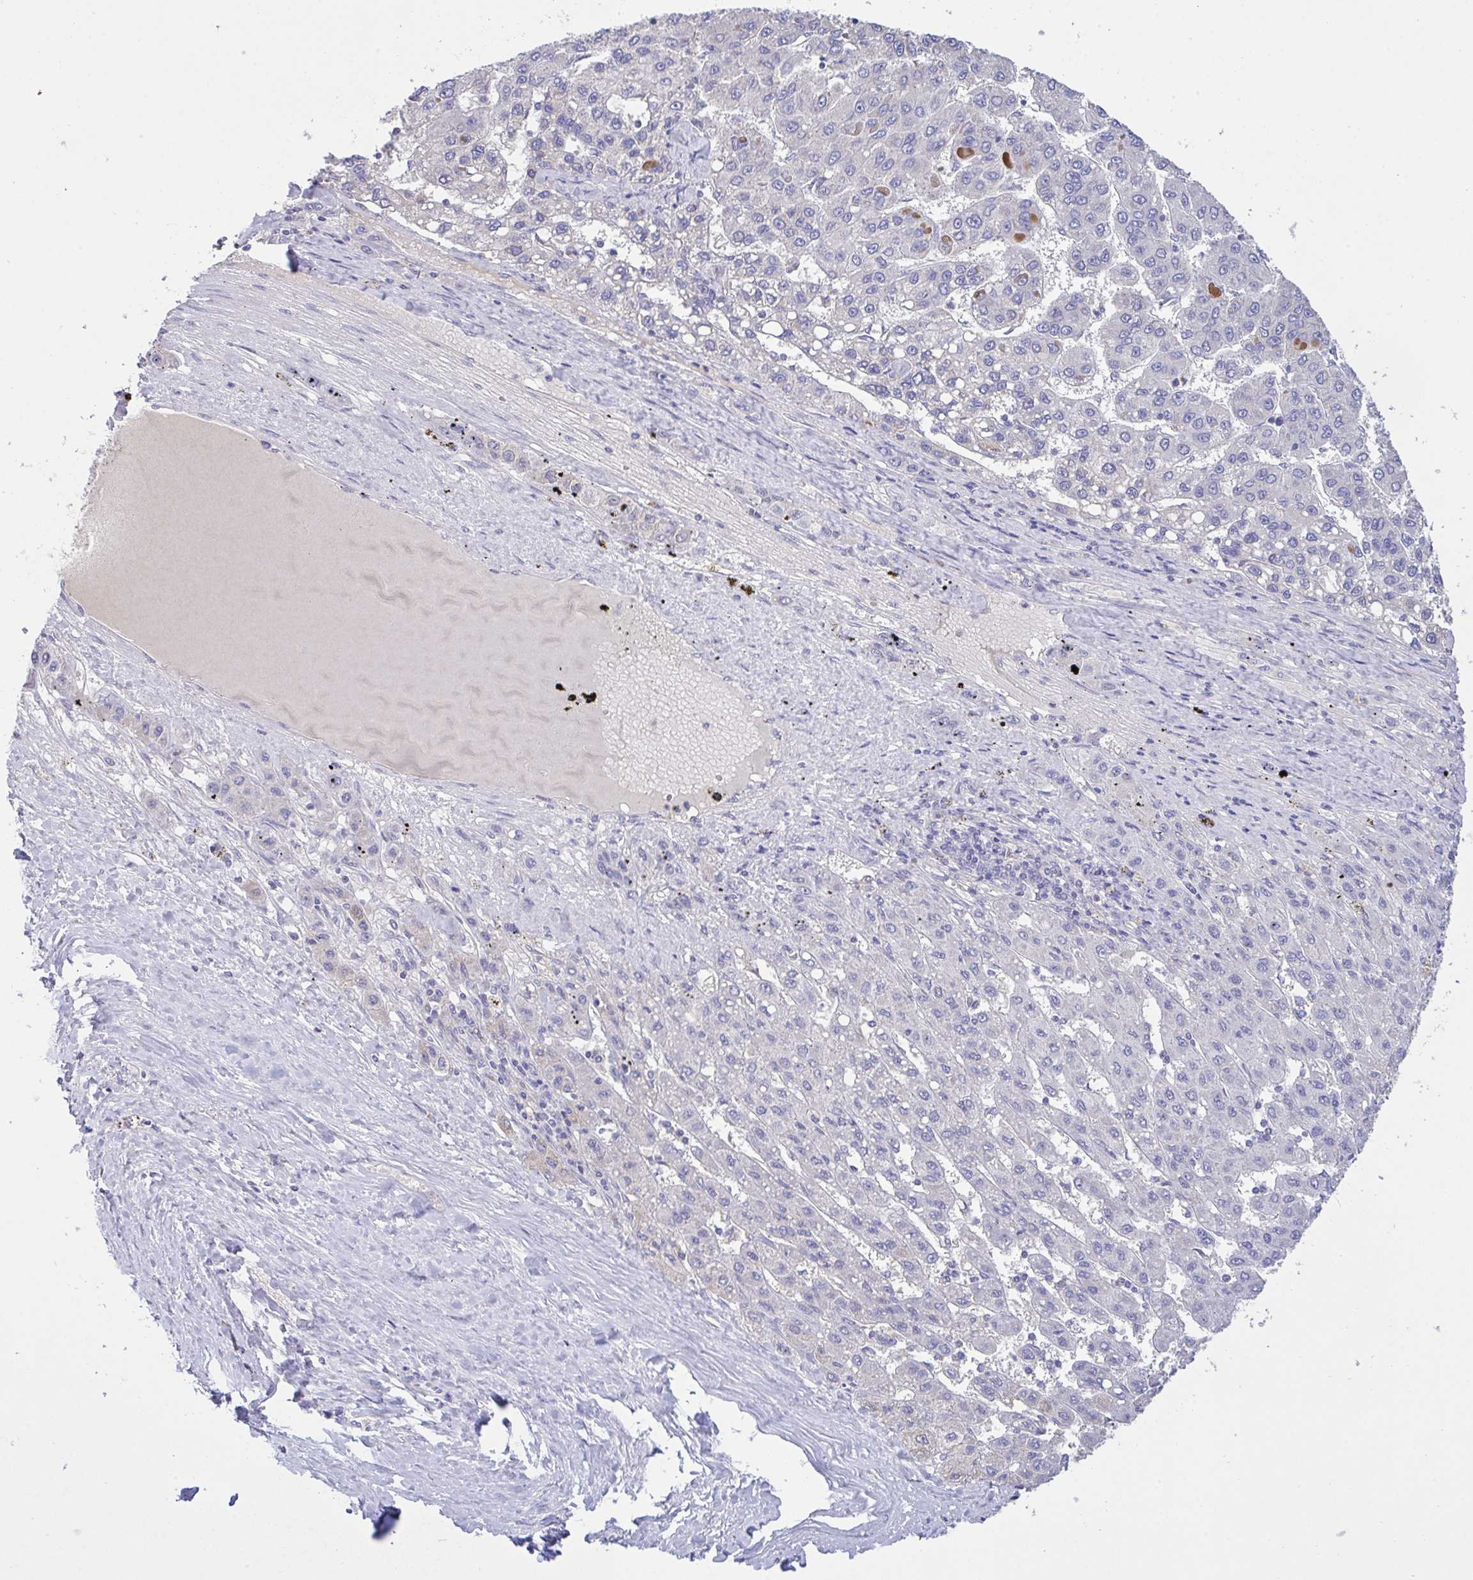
{"staining": {"intensity": "negative", "quantity": "none", "location": "none"}, "tissue": "liver cancer", "cell_type": "Tumor cells", "image_type": "cancer", "snomed": [{"axis": "morphology", "description": "Carcinoma, Hepatocellular, NOS"}, {"axis": "topography", "description": "Liver"}], "caption": "Hepatocellular carcinoma (liver) was stained to show a protein in brown. There is no significant staining in tumor cells.", "gene": "CA10", "patient": {"sex": "female", "age": 82}}